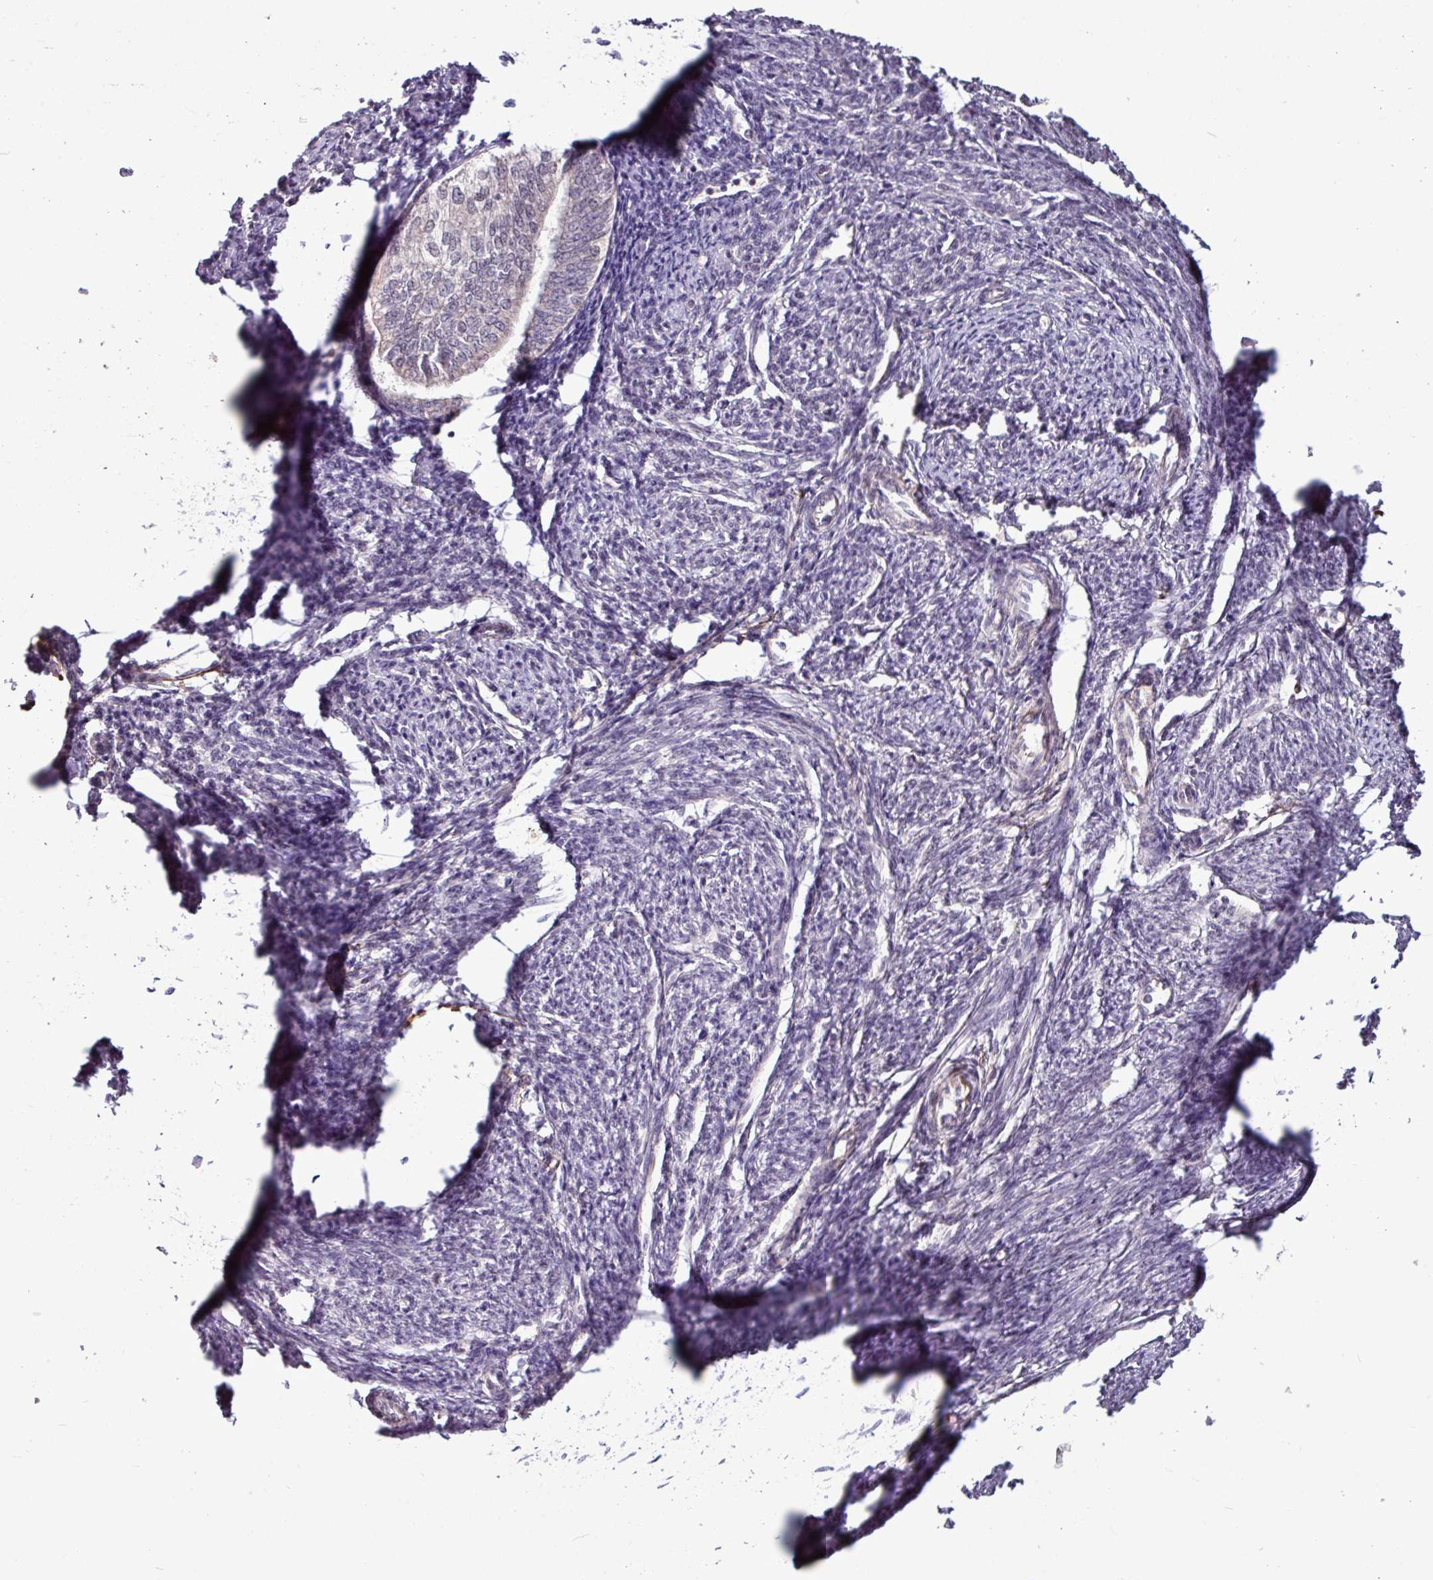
{"staining": {"intensity": "negative", "quantity": "none", "location": "none"}, "tissue": "smooth muscle", "cell_type": "Smooth muscle cells", "image_type": "normal", "snomed": [{"axis": "morphology", "description": "Normal tissue, NOS"}, {"axis": "topography", "description": "Smooth muscle"}, {"axis": "topography", "description": "Fallopian tube"}], "caption": "Unremarkable smooth muscle was stained to show a protein in brown. There is no significant expression in smooth muscle cells. Brightfield microscopy of IHC stained with DAB (brown) and hematoxylin (blue), captured at high magnification.", "gene": "SKIC2", "patient": {"sex": "female", "age": 59}}